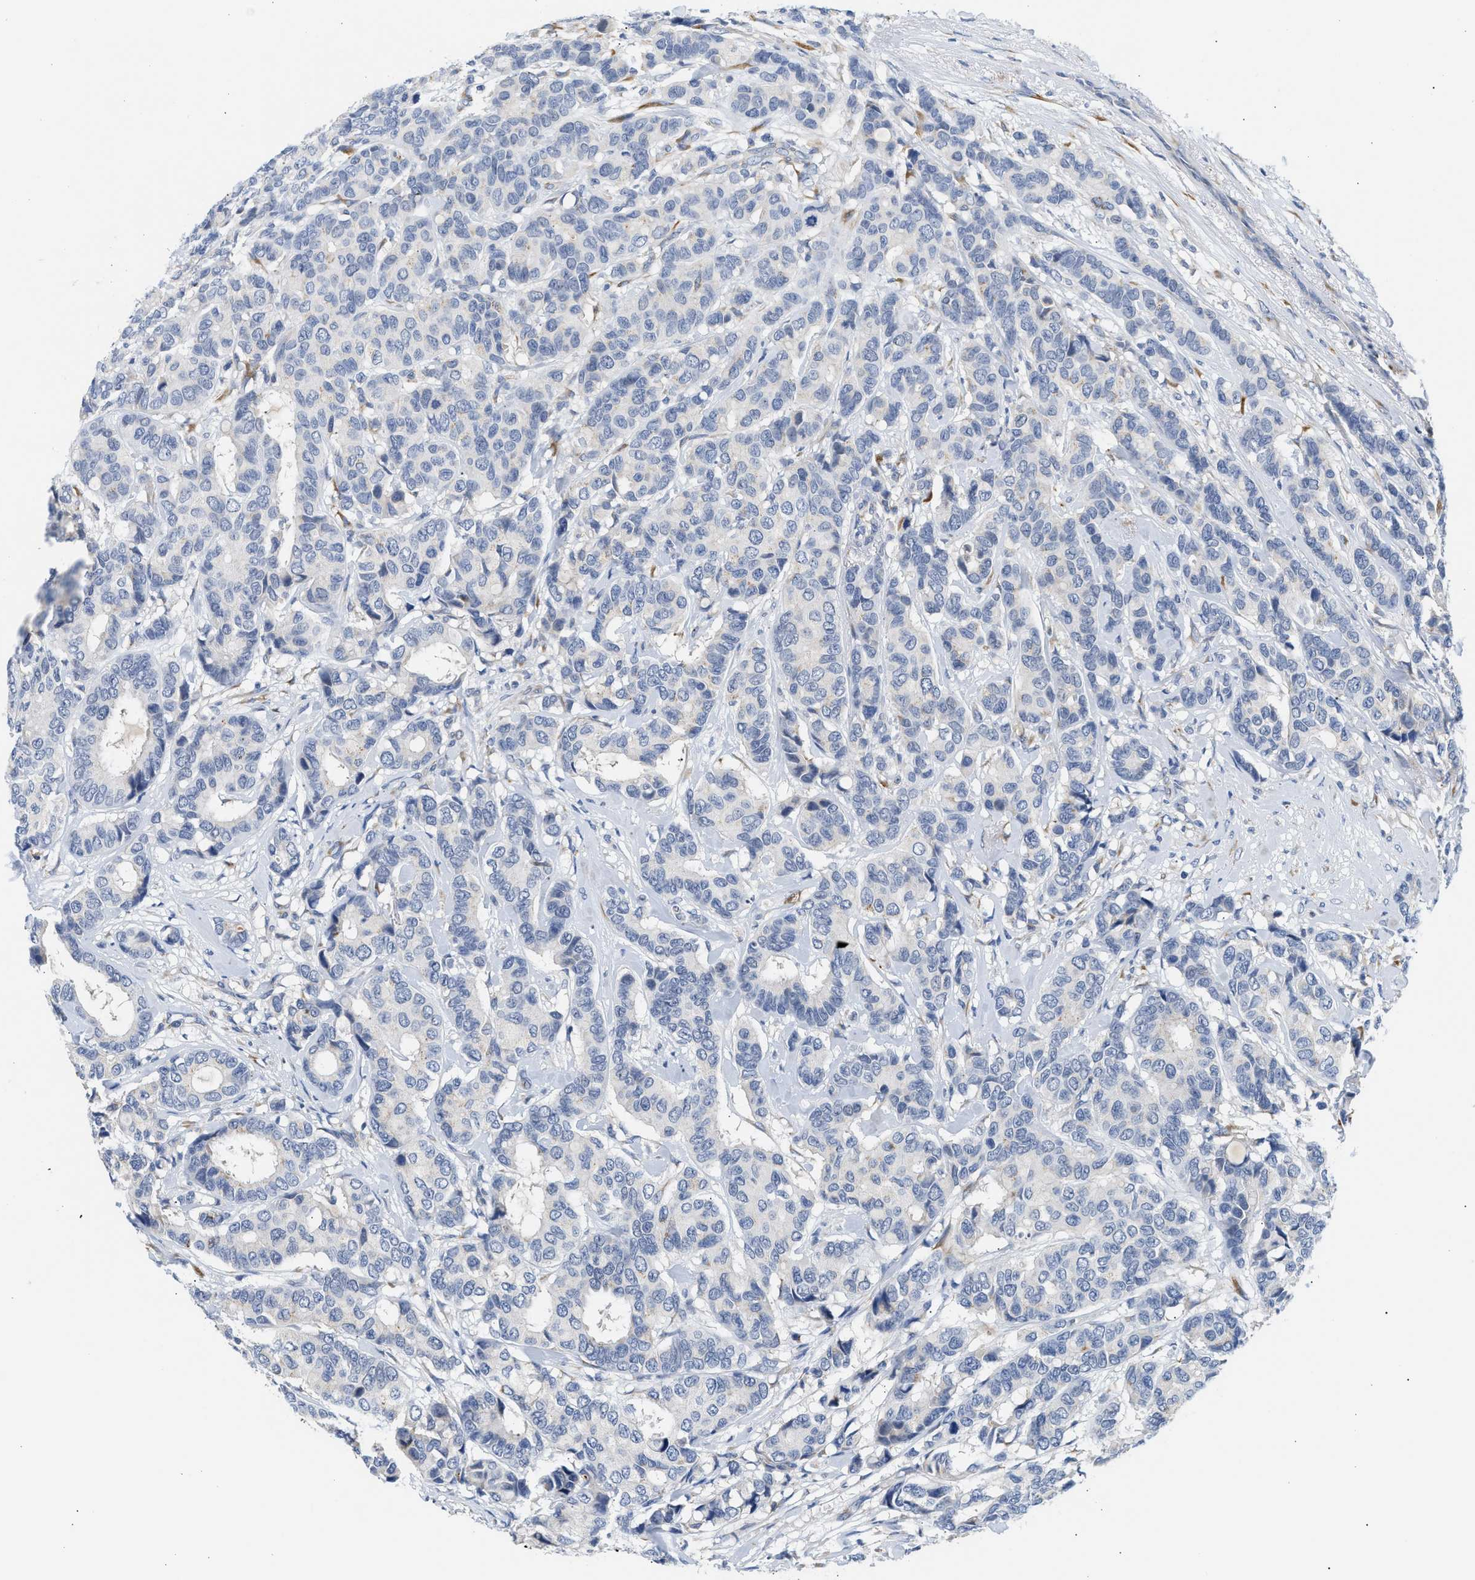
{"staining": {"intensity": "negative", "quantity": "none", "location": "none"}, "tissue": "breast cancer", "cell_type": "Tumor cells", "image_type": "cancer", "snomed": [{"axis": "morphology", "description": "Duct carcinoma"}, {"axis": "topography", "description": "Breast"}], "caption": "IHC histopathology image of human invasive ductal carcinoma (breast) stained for a protein (brown), which shows no positivity in tumor cells. (DAB (3,3'-diaminobenzidine) immunohistochemistry (IHC), high magnification).", "gene": "PPM1L", "patient": {"sex": "female", "age": 87}}